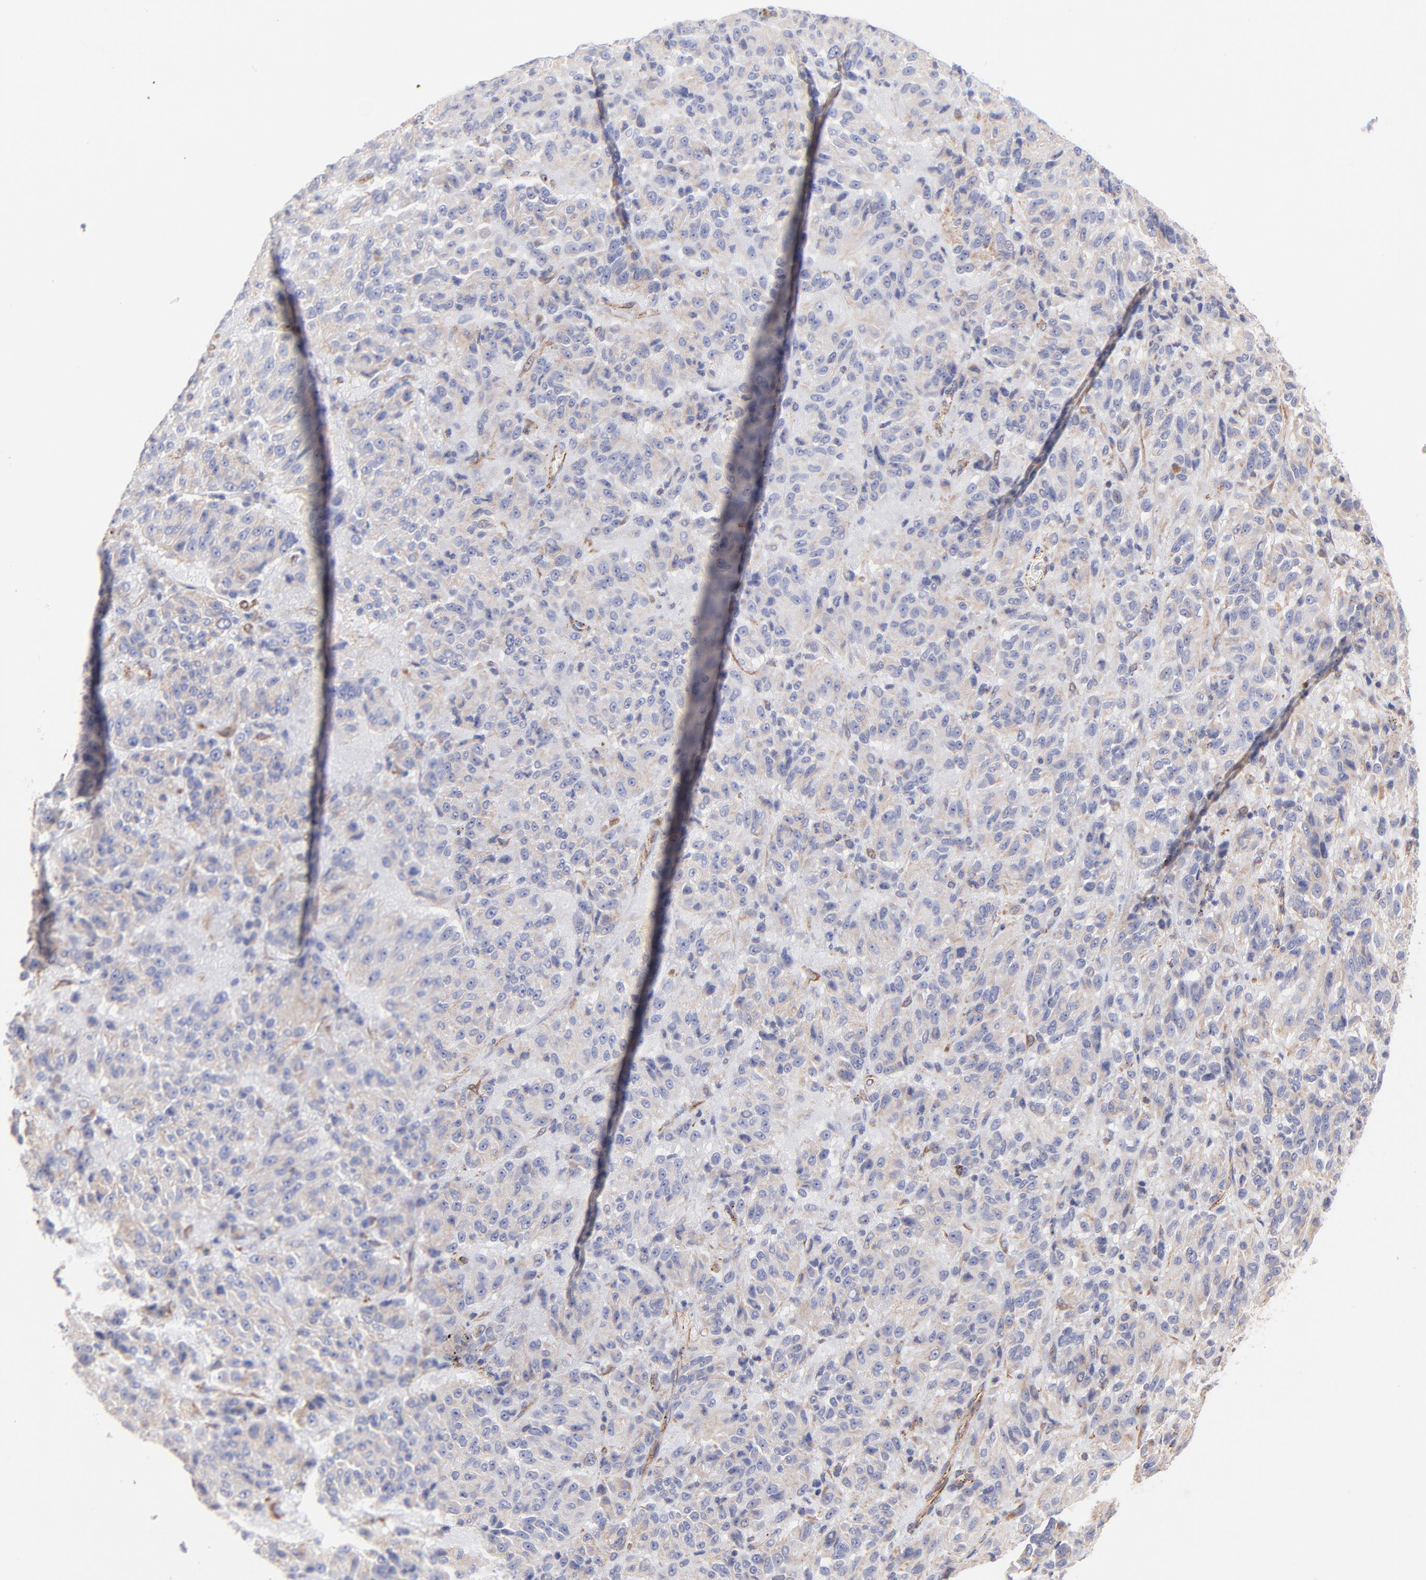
{"staining": {"intensity": "weak", "quantity": ">75%", "location": "cytoplasmic/membranous"}, "tissue": "melanoma", "cell_type": "Tumor cells", "image_type": "cancer", "snomed": [{"axis": "morphology", "description": "Malignant melanoma, Metastatic site"}, {"axis": "topography", "description": "Lung"}], "caption": "Protein expression by IHC displays weak cytoplasmic/membranous positivity in approximately >75% of tumor cells in malignant melanoma (metastatic site).", "gene": "COX8C", "patient": {"sex": "male", "age": 64}}